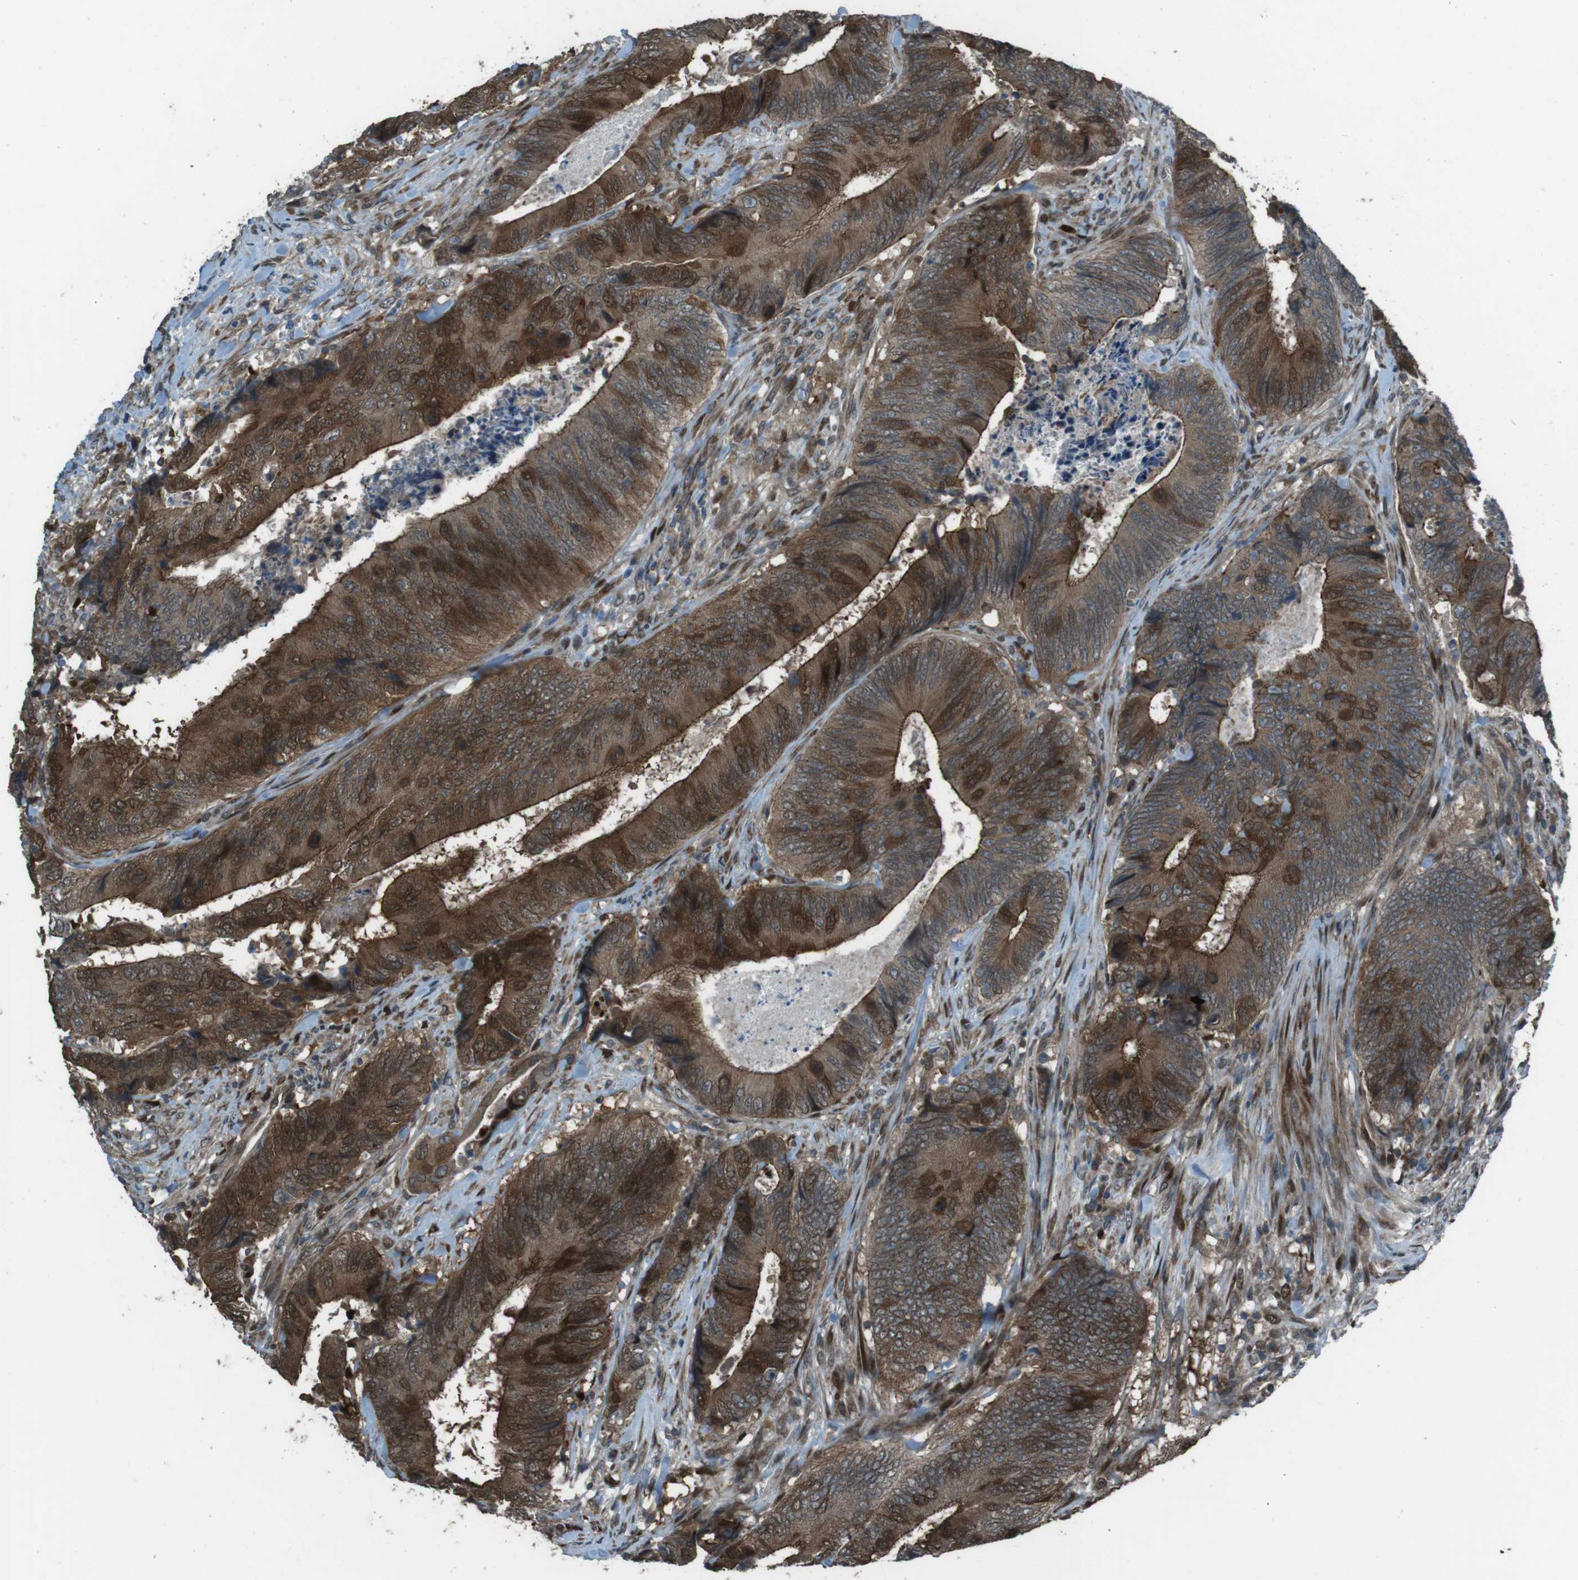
{"staining": {"intensity": "strong", "quantity": "25%-75%", "location": "cytoplasmic/membranous,nuclear"}, "tissue": "colorectal cancer", "cell_type": "Tumor cells", "image_type": "cancer", "snomed": [{"axis": "morphology", "description": "Normal tissue, NOS"}, {"axis": "morphology", "description": "Adenocarcinoma, NOS"}, {"axis": "topography", "description": "Colon"}], "caption": "Immunohistochemical staining of colorectal cancer demonstrates strong cytoplasmic/membranous and nuclear protein positivity in about 25%-75% of tumor cells.", "gene": "ZNF330", "patient": {"sex": "male", "age": 56}}